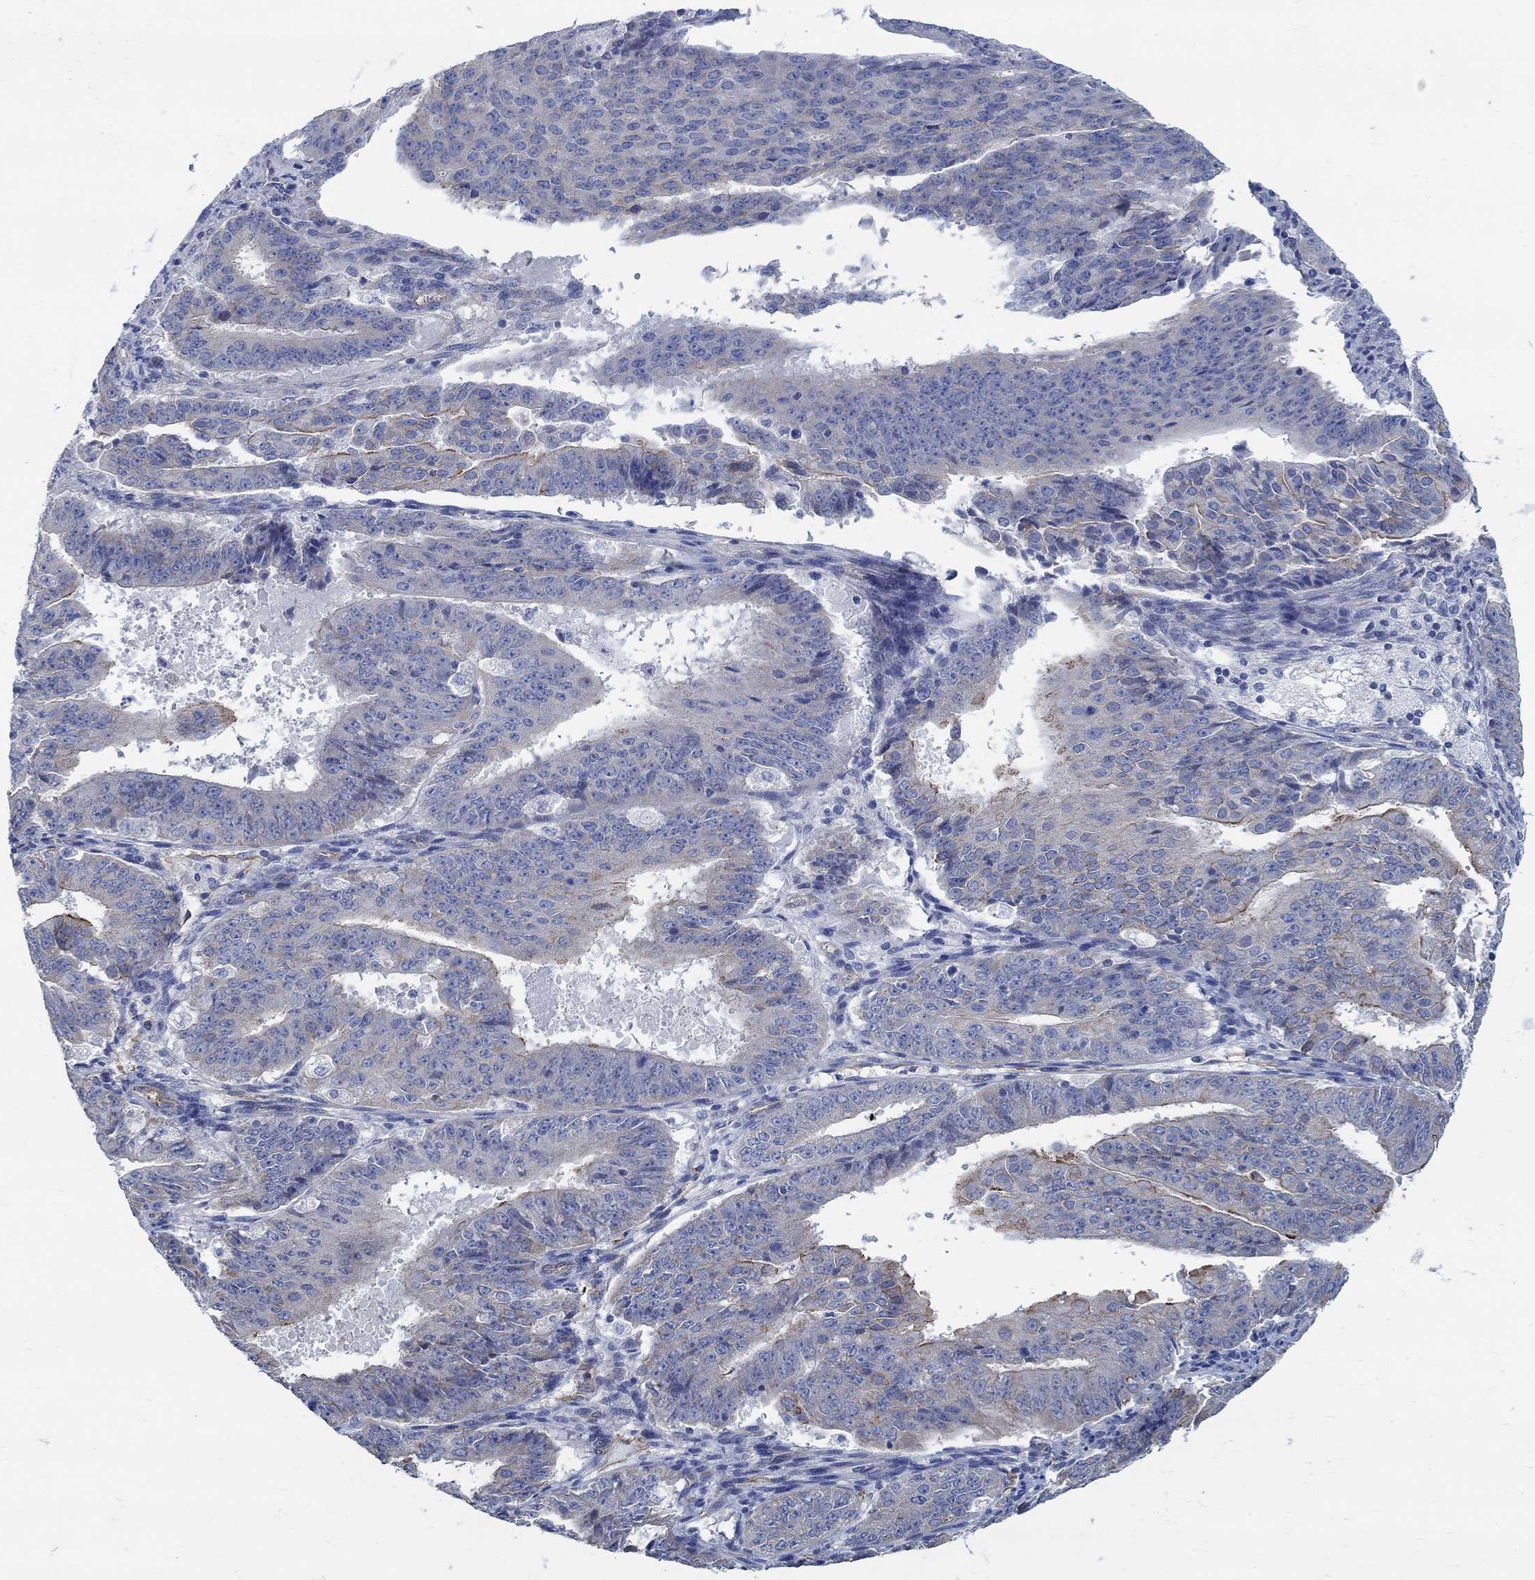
{"staining": {"intensity": "negative", "quantity": "none", "location": "none"}, "tissue": "ovarian cancer", "cell_type": "Tumor cells", "image_type": "cancer", "snomed": [{"axis": "morphology", "description": "Carcinoma, endometroid"}, {"axis": "topography", "description": "Ovary"}], "caption": "This is an IHC image of ovarian cancer. There is no expression in tumor cells.", "gene": "TMEM198", "patient": {"sex": "female", "age": 42}}